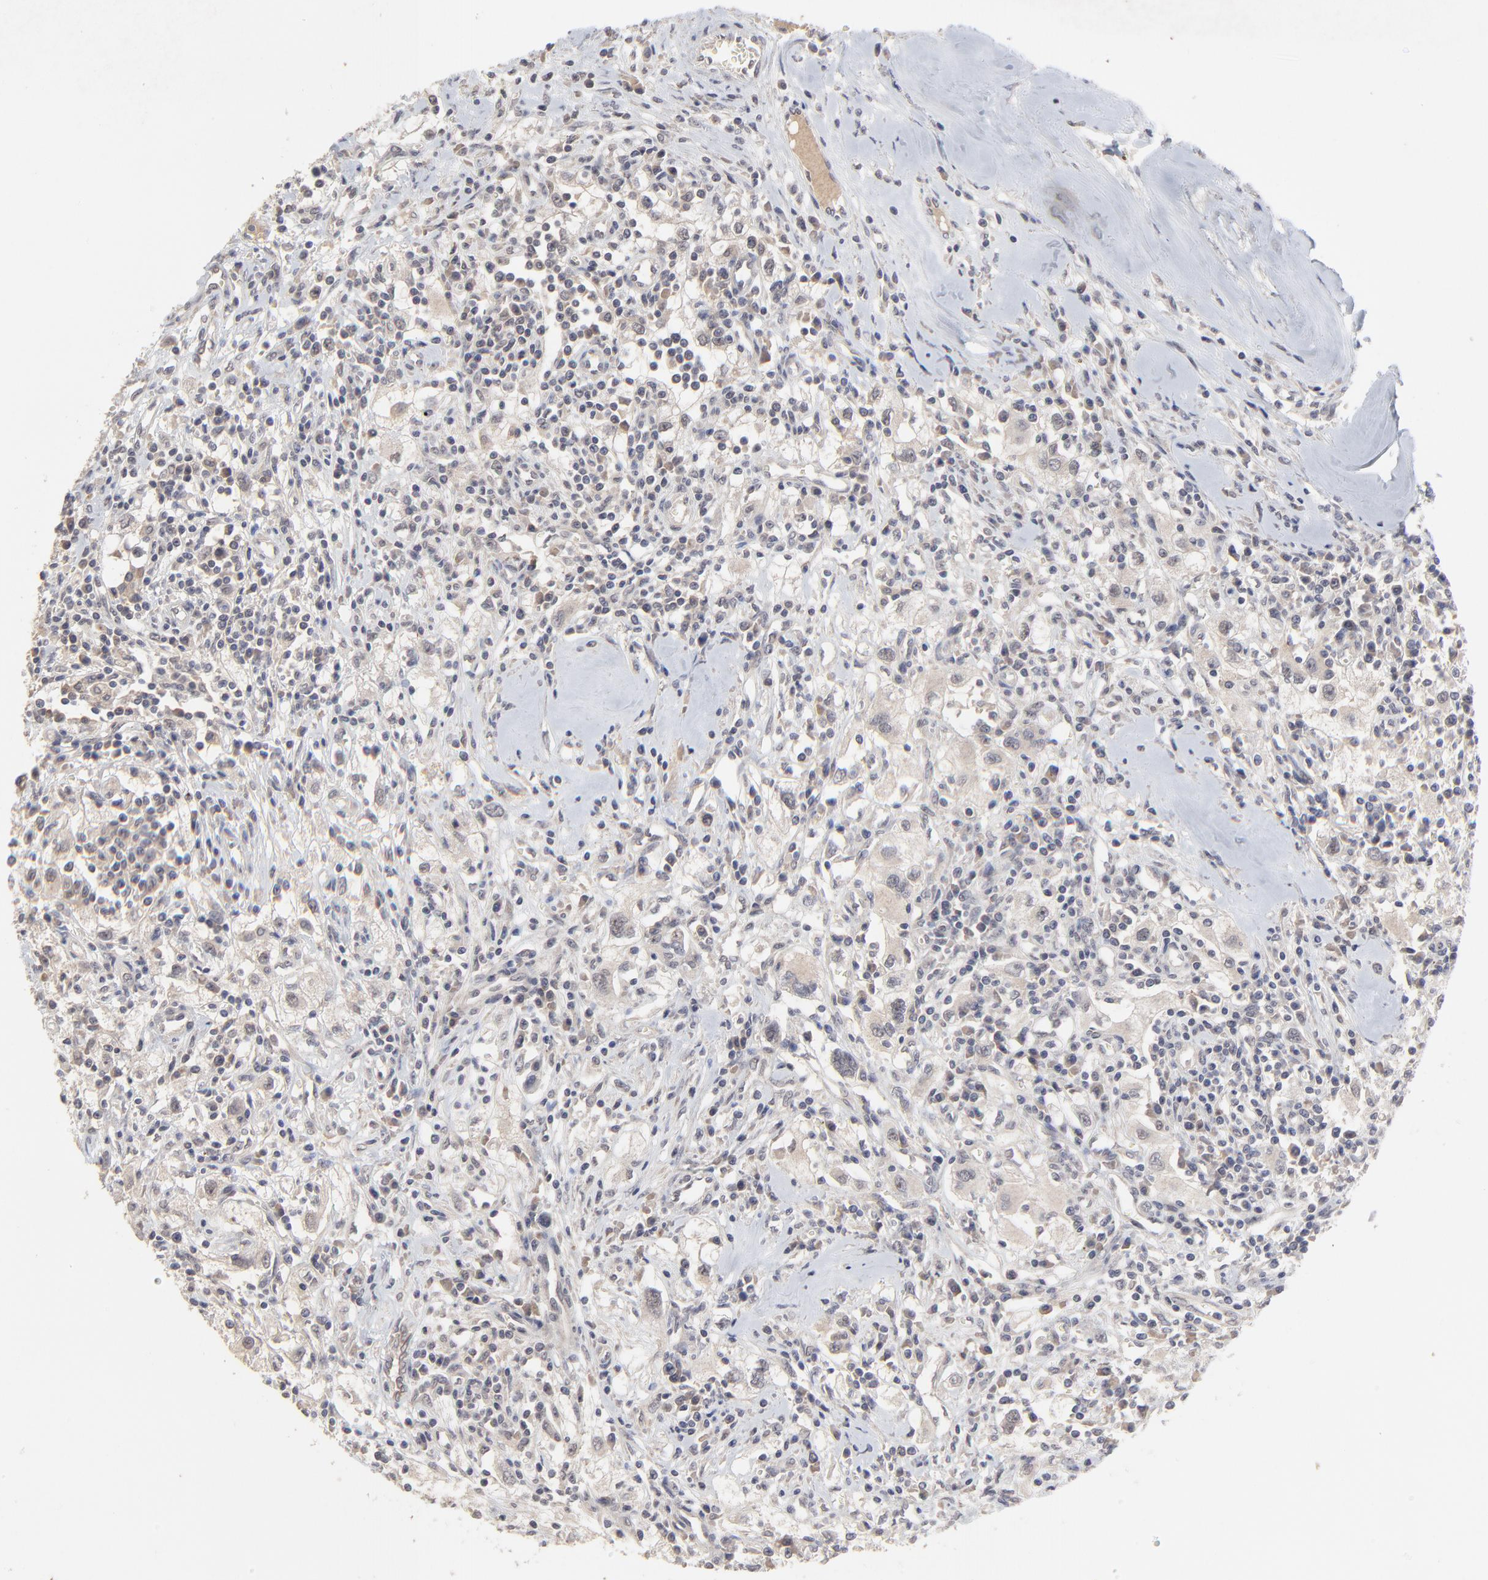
{"staining": {"intensity": "negative", "quantity": "none", "location": "none"}, "tissue": "renal cancer", "cell_type": "Tumor cells", "image_type": "cancer", "snomed": [{"axis": "morphology", "description": "Adenocarcinoma, NOS"}, {"axis": "topography", "description": "Kidney"}], "caption": "Immunohistochemistry (IHC) of human renal cancer (adenocarcinoma) reveals no staining in tumor cells.", "gene": "FAM199X", "patient": {"sex": "male", "age": 82}}